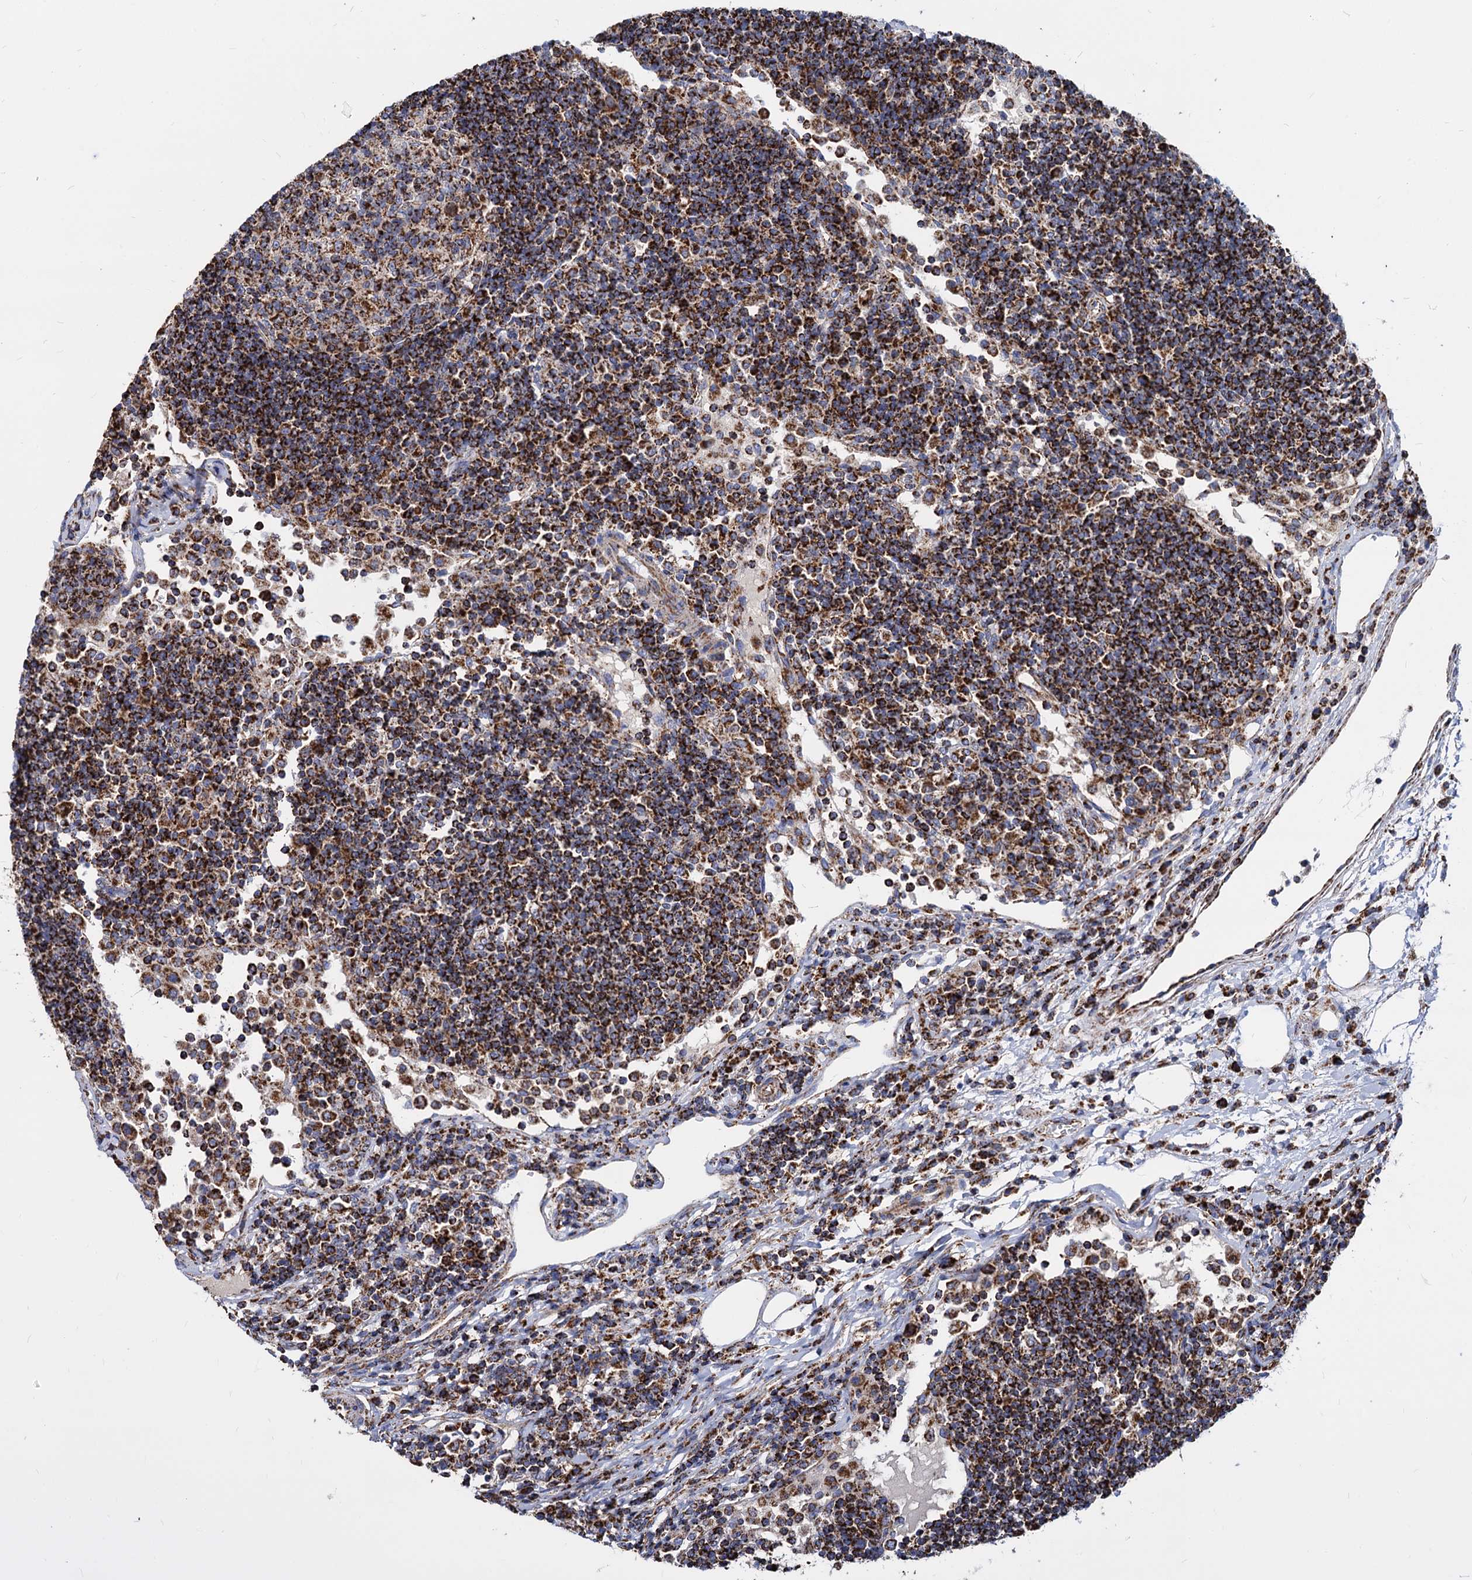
{"staining": {"intensity": "strong", "quantity": ">75%", "location": "cytoplasmic/membranous"}, "tissue": "lymph node", "cell_type": "Germinal center cells", "image_type": "normal", "snomed": [{"axis": "morphology", "description": "Normal tissue, NOS"}, {"axis": "topography", "description": "Lymph node"}], "caption": "Benign lymph node shows strong cytoplasmic/membranous staining in about >75% of germinal center cells Immunohistochemistry stains the protein in brown and the nuclei are stained blue..", "gene": "TIMM10", "patient": {"sex": "female", "age": 53}}